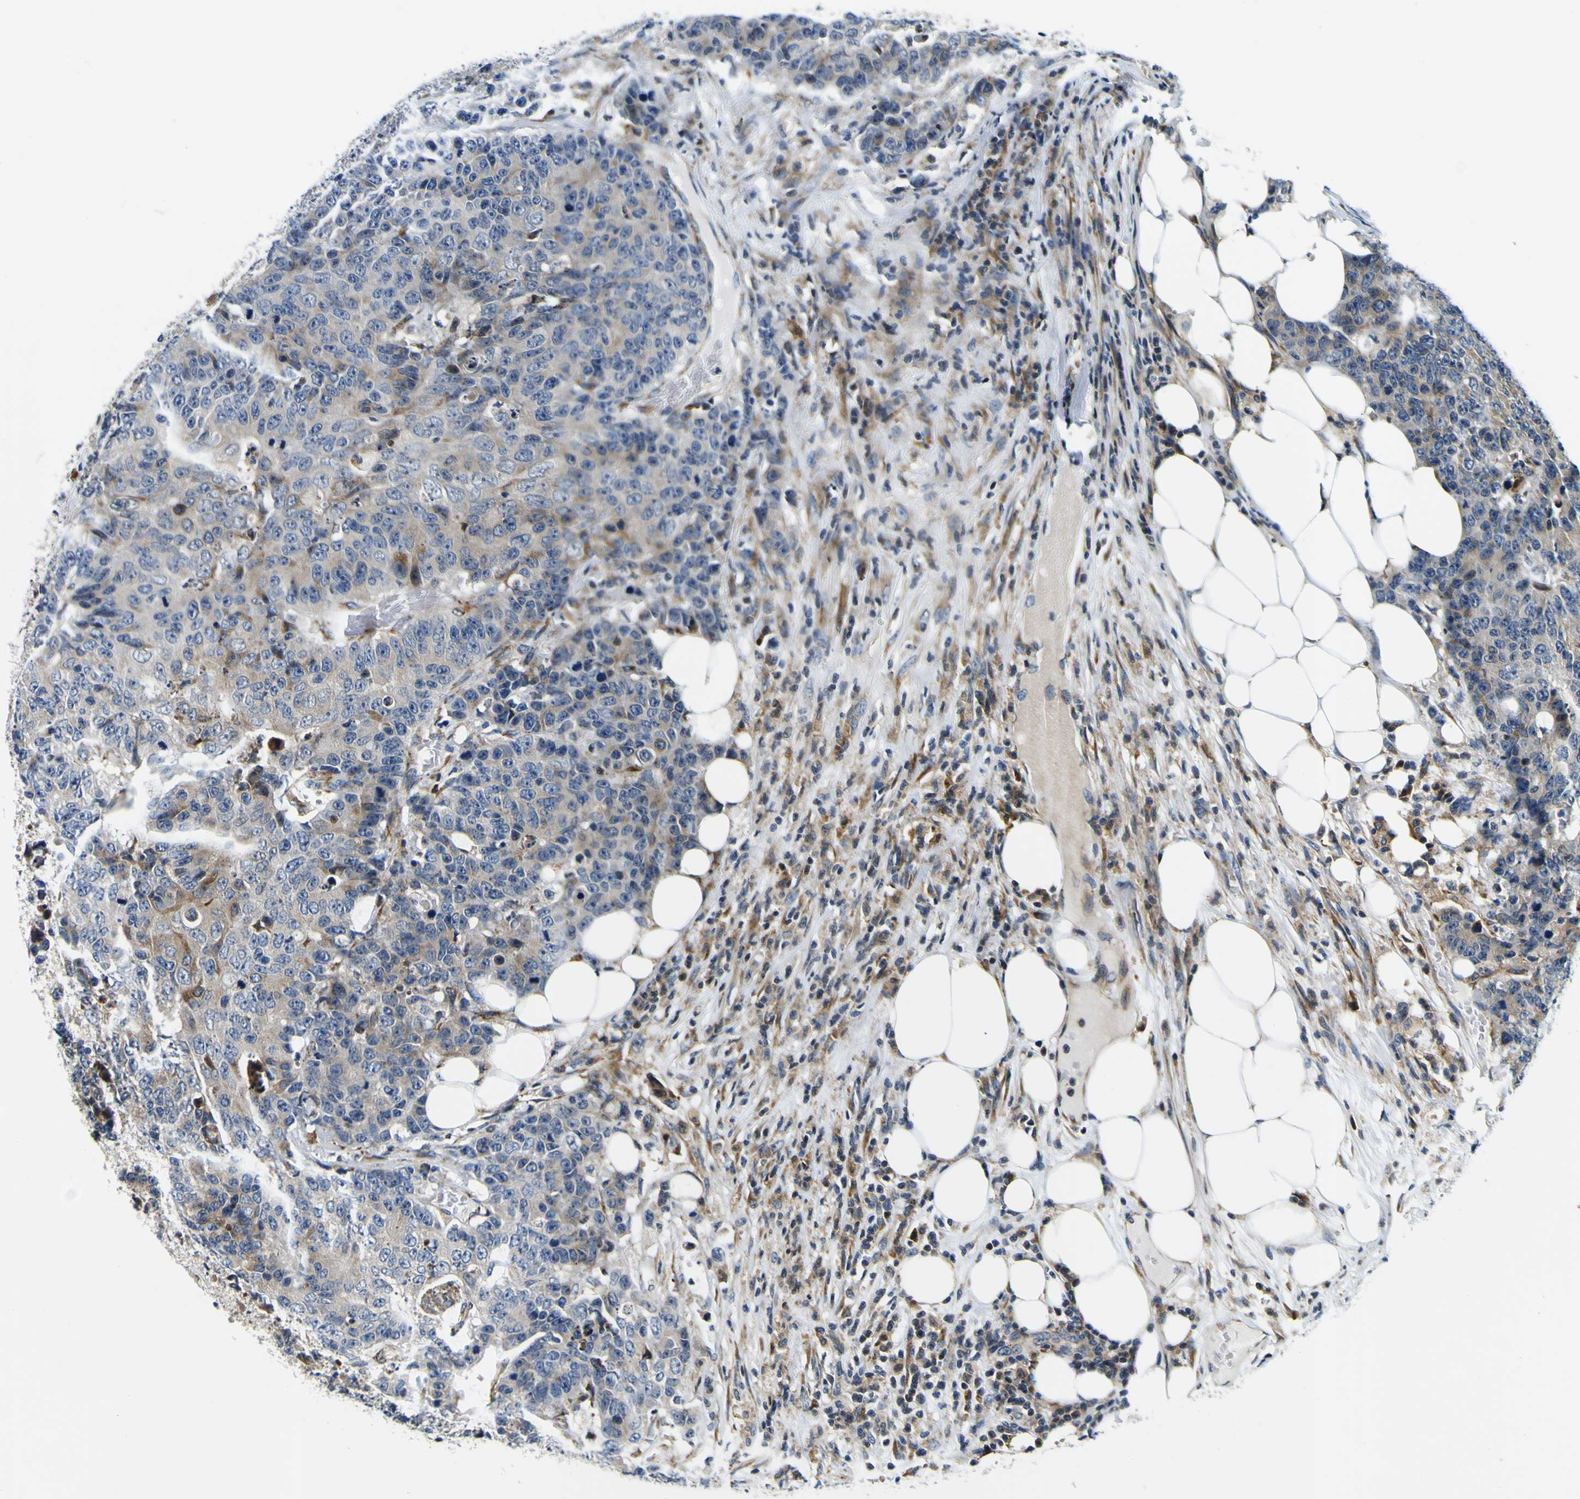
{"staining": {"intensity": "moderate", "quantity": "25%-75%", "location": "cytoplasmic/membranous"}, "tissue": "colorectal cancer", "cell_type": "Tumor cells", "image_type": "cancer", "snomed": [{"axis": "morphology", "description": "Adenocarcinoma, NOS"}, {"axis": "topography", "description": "Colon"}], "caption": "Adenocarcinoma (colorectal) was stained to show a protein in brown. There is medium levels of moderate cytoplasmic/membranous positivity in approximately 25%-75% of tumor cells. (DAB = brown stain, brightfield microscopy at high magnification).", "gene": "NLRP3", "patient": {"sex": "female", "age": 86}}